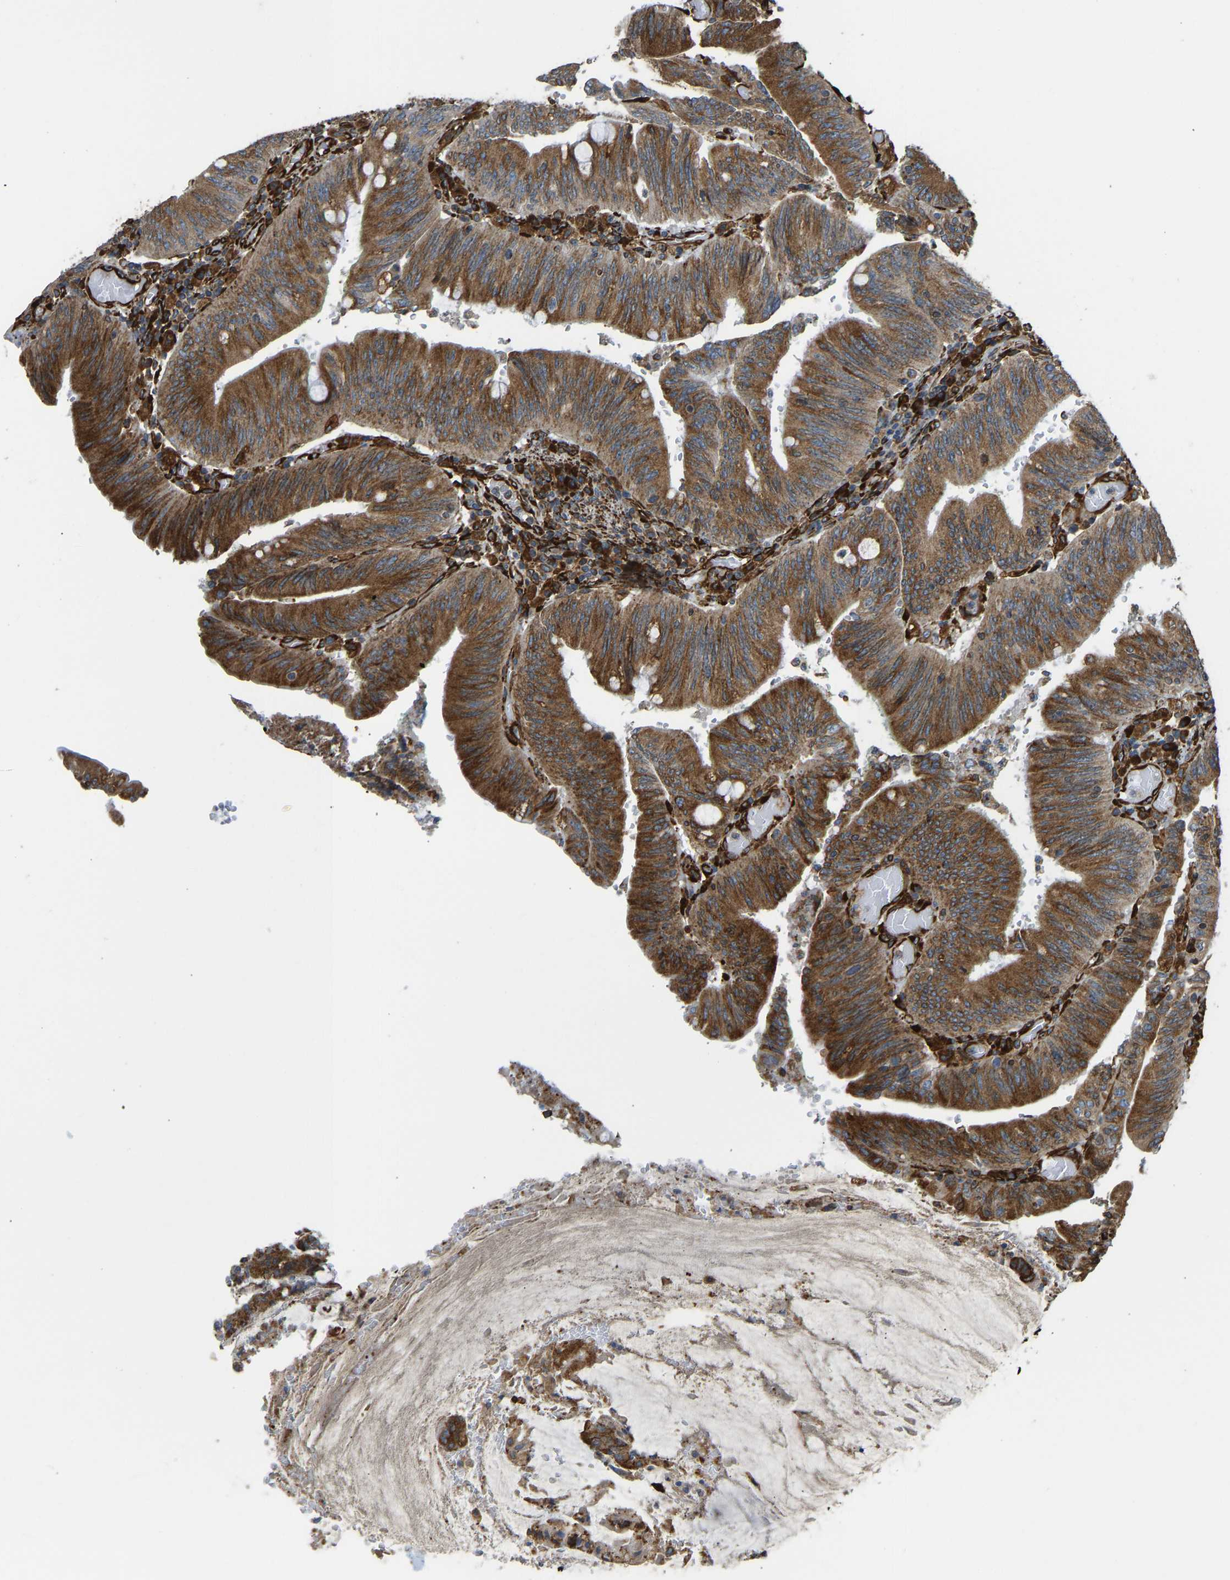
{"staining": {"intensity": "strong", "quantity": ">75%", "location": "cytoplasmic/membranous"}, "tissue": "colorectal cancer", "cell_type": "Tumor cells", "image_type": "cancer", "snomed": [{"axis": "morphology", "description": "Normal tissue, NOS"}, {"axis": "morphology", "description": "Adenocarcinoma, NOS"}, {"axis": "topography", "description": "Rectum"}], "caption": "Human colorectal cancer stained with a protein marker reveals strong staining in tumor cells.", "gene": "BEX3", "patient": {"sex": "female", "age": 66}}